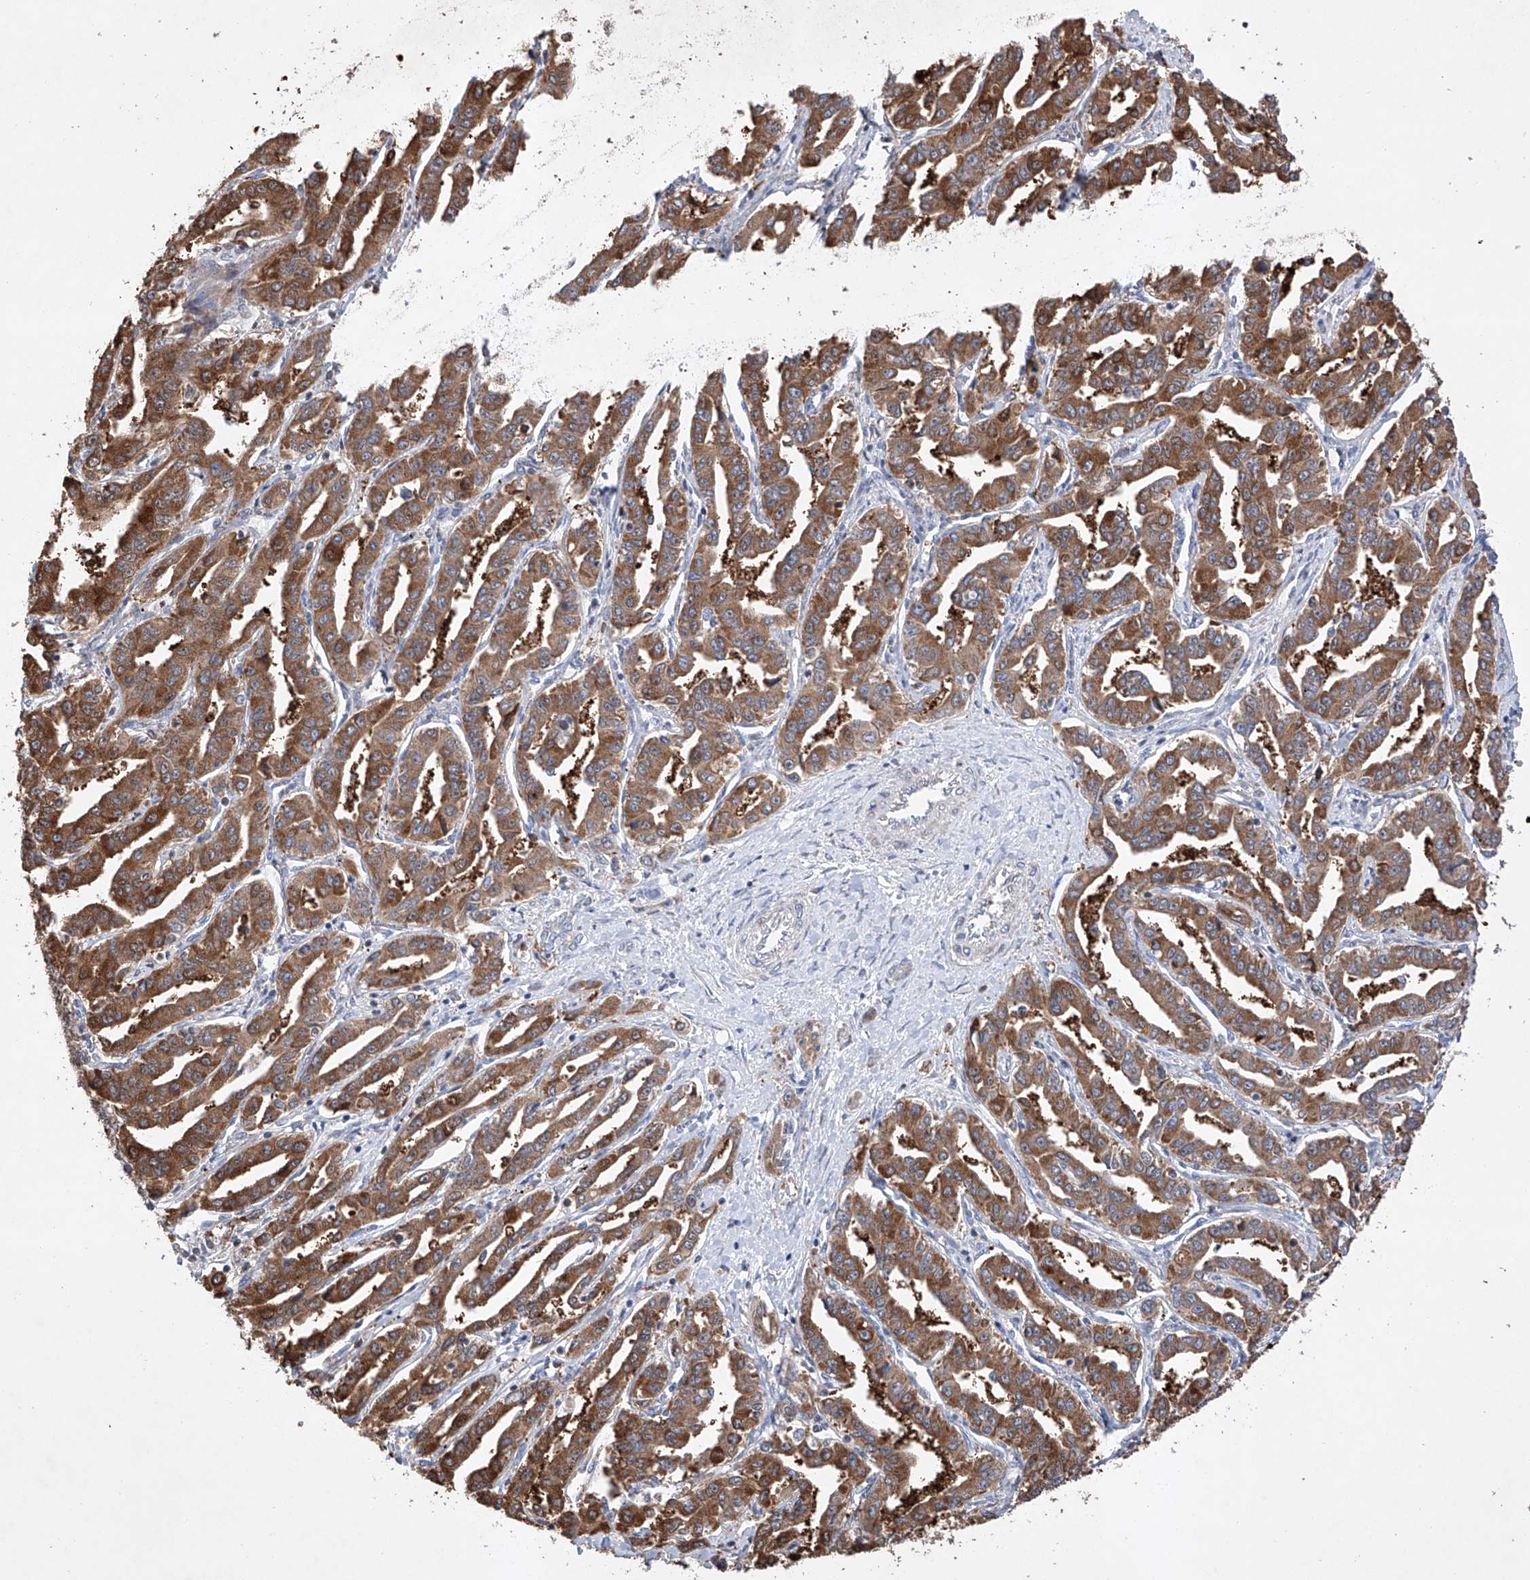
{"staining": {"intensity": "moderate", "quantity": ">75%", "location": "cytoplasmic/membranous"}, "tissue": "liver cancer", "cell_type": "Tumor cells", "image_type": "cancer", "snomed": [{"axis": "morphology", "description": "Cholangiocarcinoma"}, {"axis": "topography", "description": "Liver"}], "caption": "A histopathology image showing moderate cytoplasmic/membranous expression in about >75% of tumor cells in liver cholangiocarcinoma, as visualized by brown immunohistochemical staining.", "gene": "TIMM23", "patient": {"sex": "male", "age": 59}}